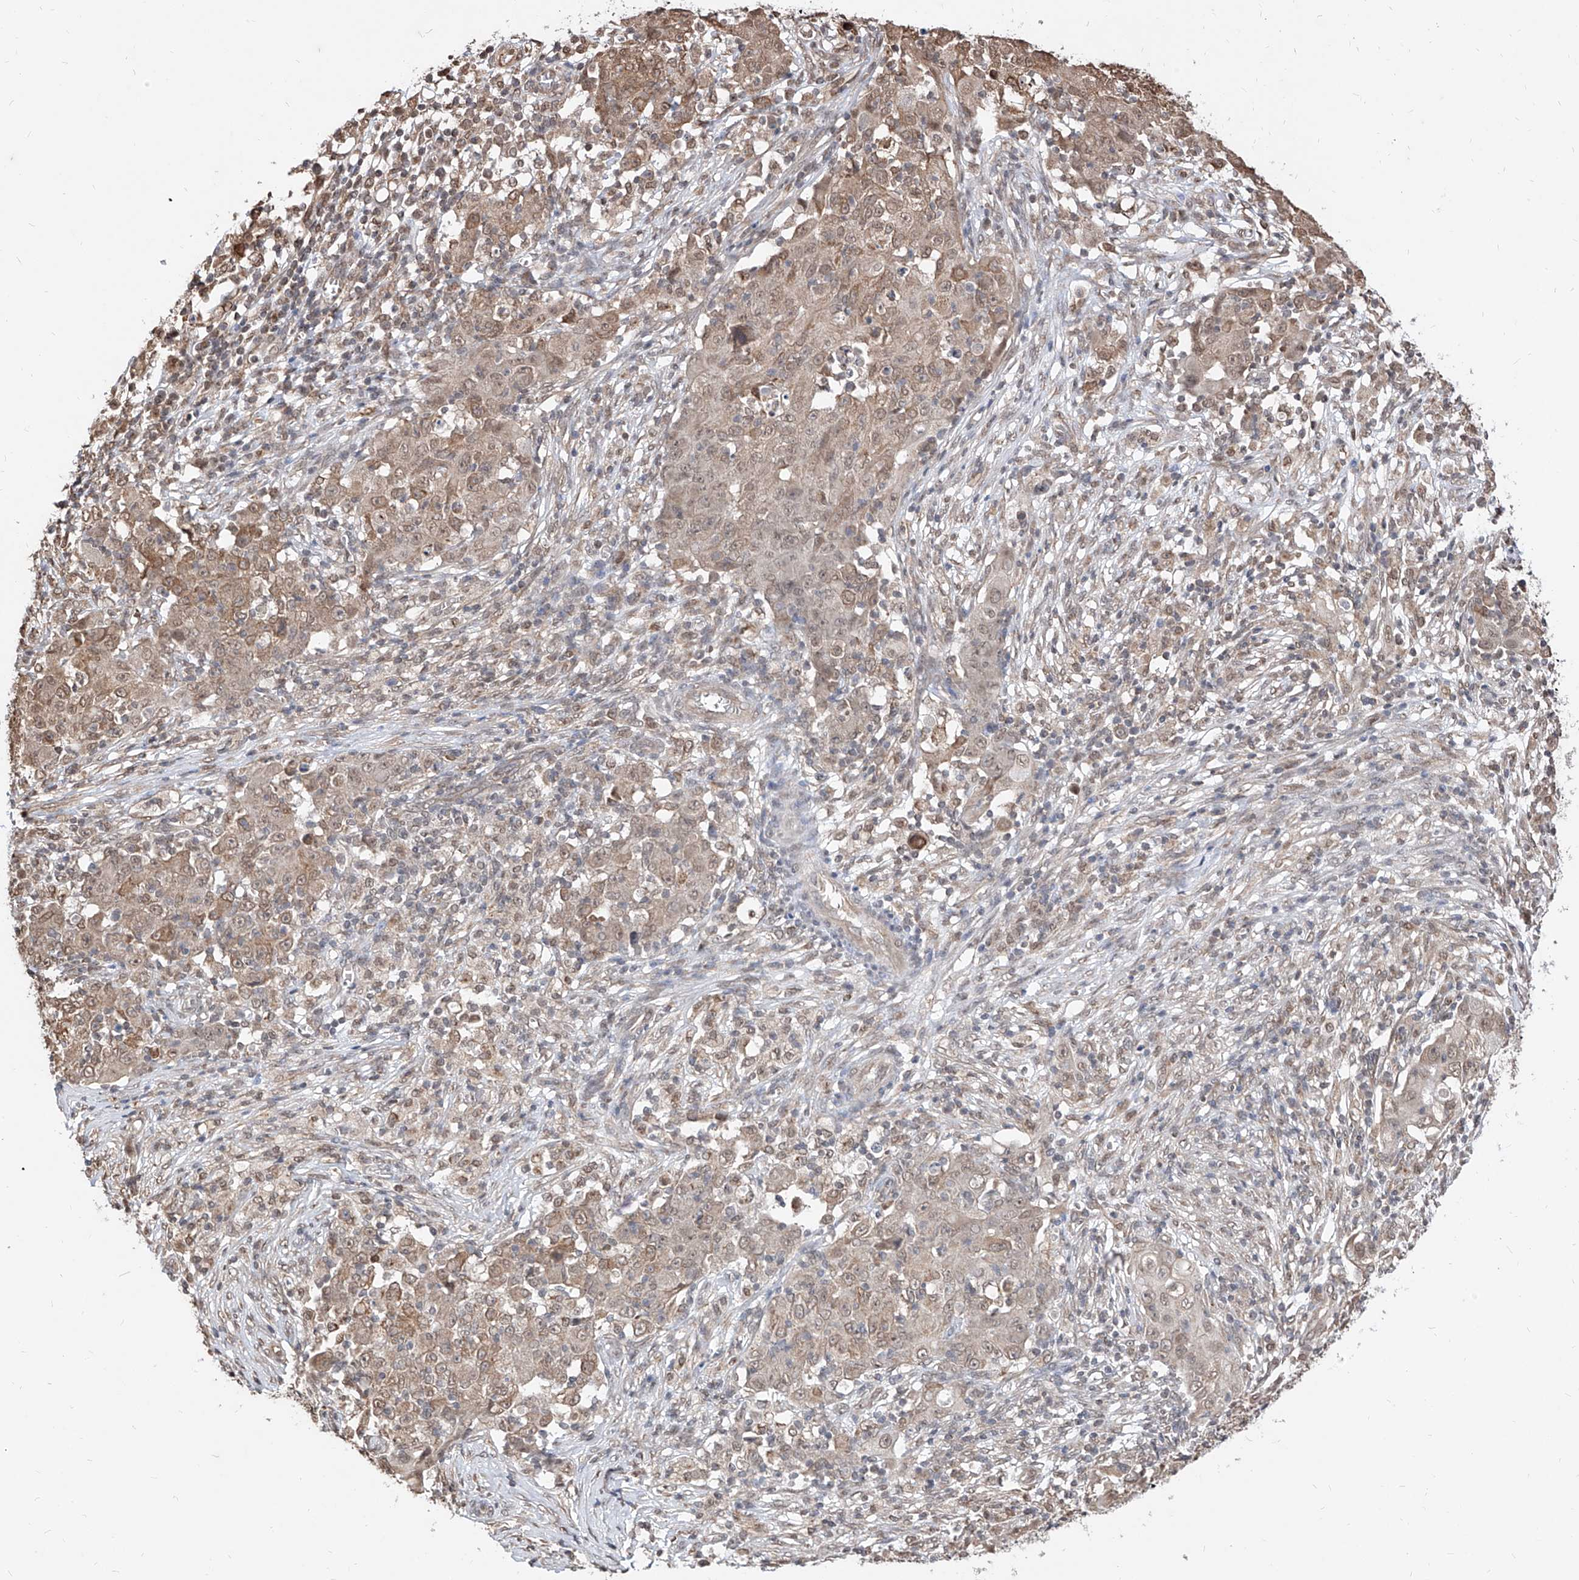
{"staining": {"intensity": "moderate", "quantity": "25%-75%", "location": "cytoplasmic/membranous"}, "tissue": "ovarian cancer", "cell_type": "Tumor cells", "image_type": "cancer", "snomed": [{"axis": "morphology", "description": "Carcinoma, endometroid"}, {"axis": "topography", "description": "Ovary"}], "caption": "Moderate cytoplasmic/membranous expression is seen in about 25%-75% of tumor cells in ovarian cancer.", "gene": "C8orf82", "patient": {"sex": "female", "age": 42}}